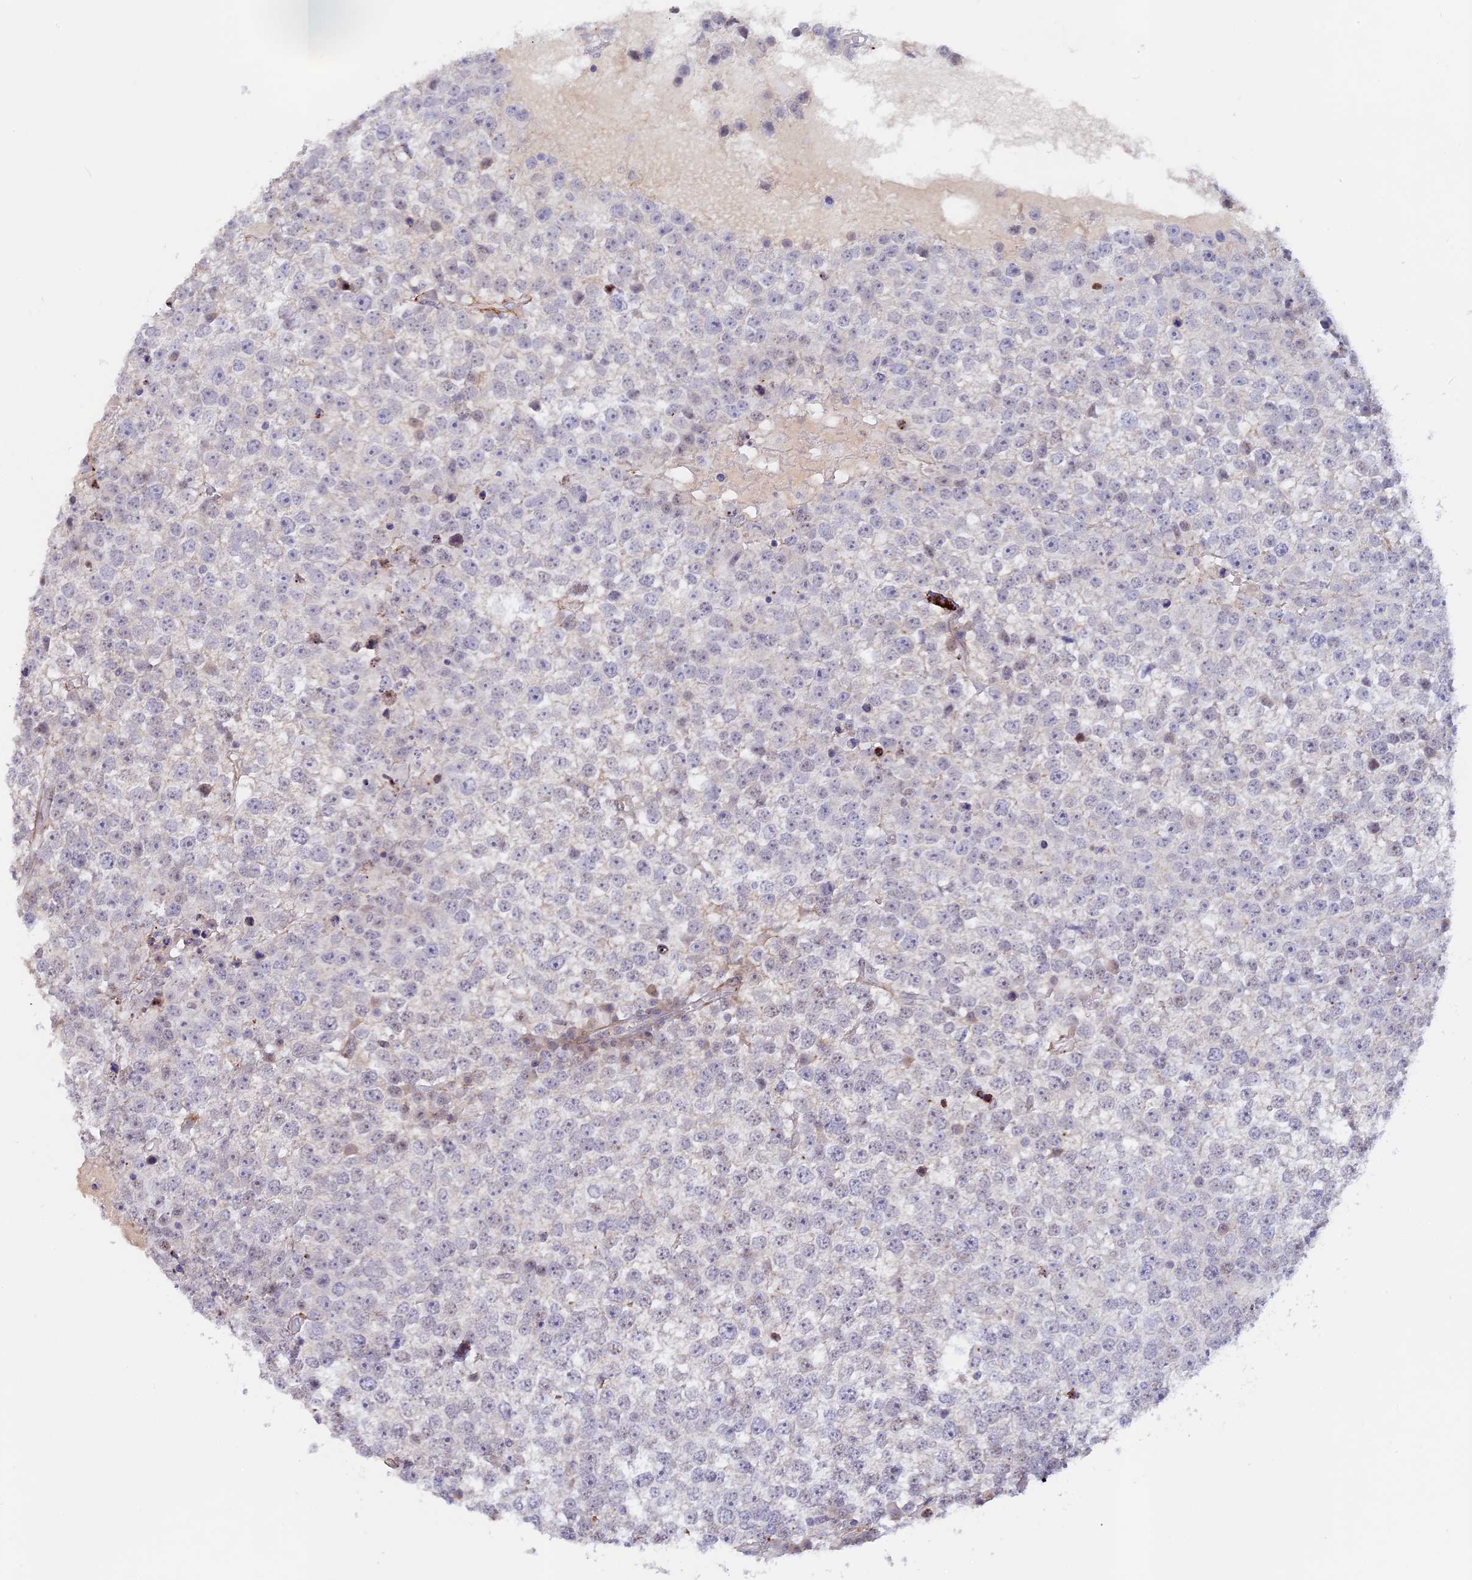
{"staining": {"intensity": "negative", "quantity": "none", "location": "none"}, "tissue": "testis cancer", "cell_type": "Tumor cells", "image_type": "cancer", "snomed": [{"axis": "morphology", "description": "Seminoma, NOS"}, {"axis": "topography", "description": "Testis"}], "caption": "A high-resolution histopathology image shows immunohistochemistry staining of testis cancer, which reveals no significant expression in tumor cells.", "gene": "CCDC154", "patient": {"sex": "male", "age": 65}}